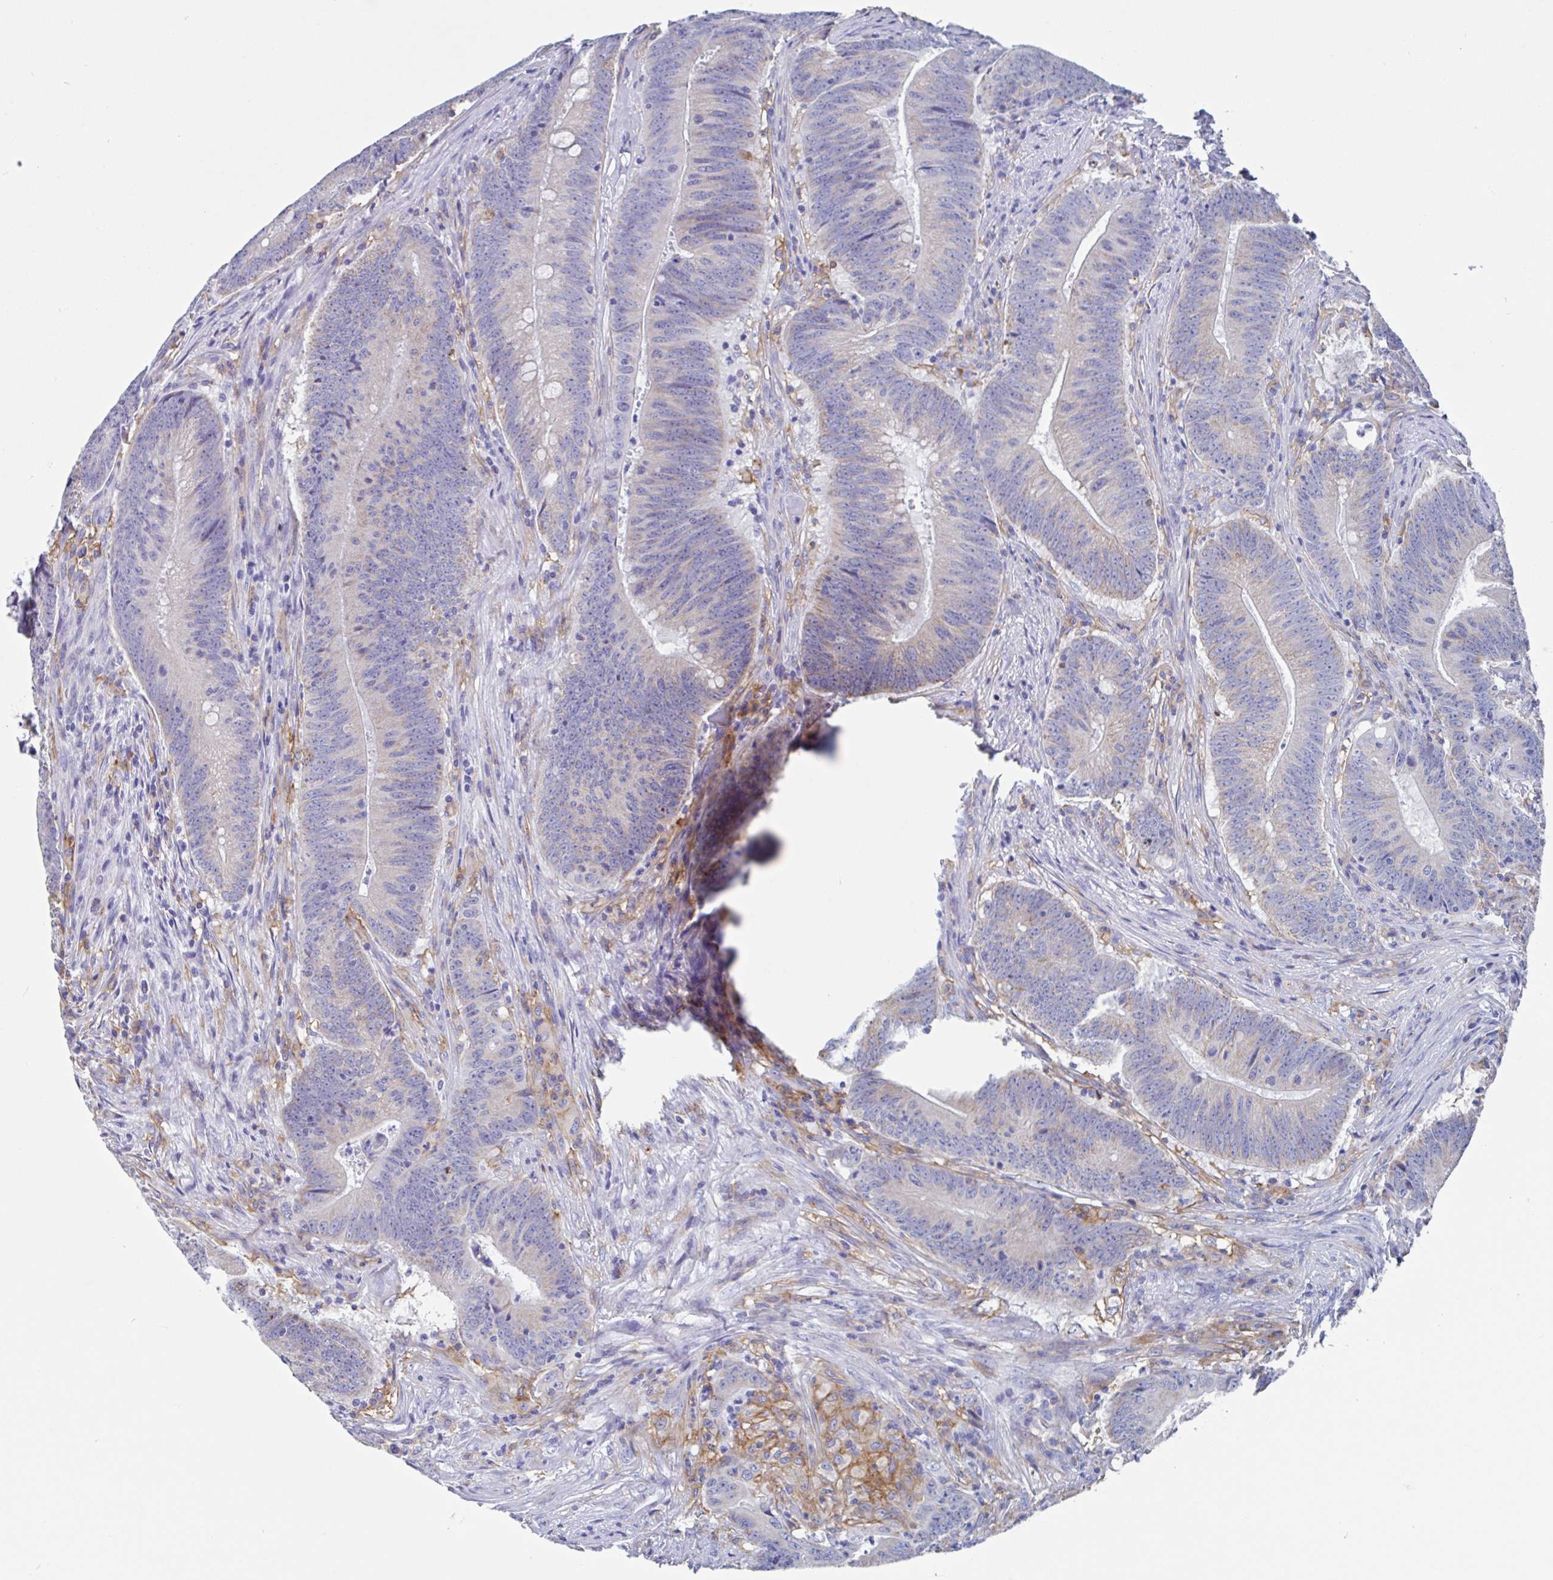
{"staining": {"intensity": "negative", "quantity": "none", "location": "none"}, "tissue": "colorectal cancer", "cell_type": "Tumor cells", "image_type": "cancer", "snomed": [{"axis": "morphology", "description": "Adenocarcinoma, NOS"}, {"axis": "topography", "description": "Colon"}], "caption": "Histopathology image shows no significant protein staining in tumor cells of colorectal cancer (adenocarcinoma).", "gene": "FCGR3A", "patient": {"sex": "female", "age": 87}}